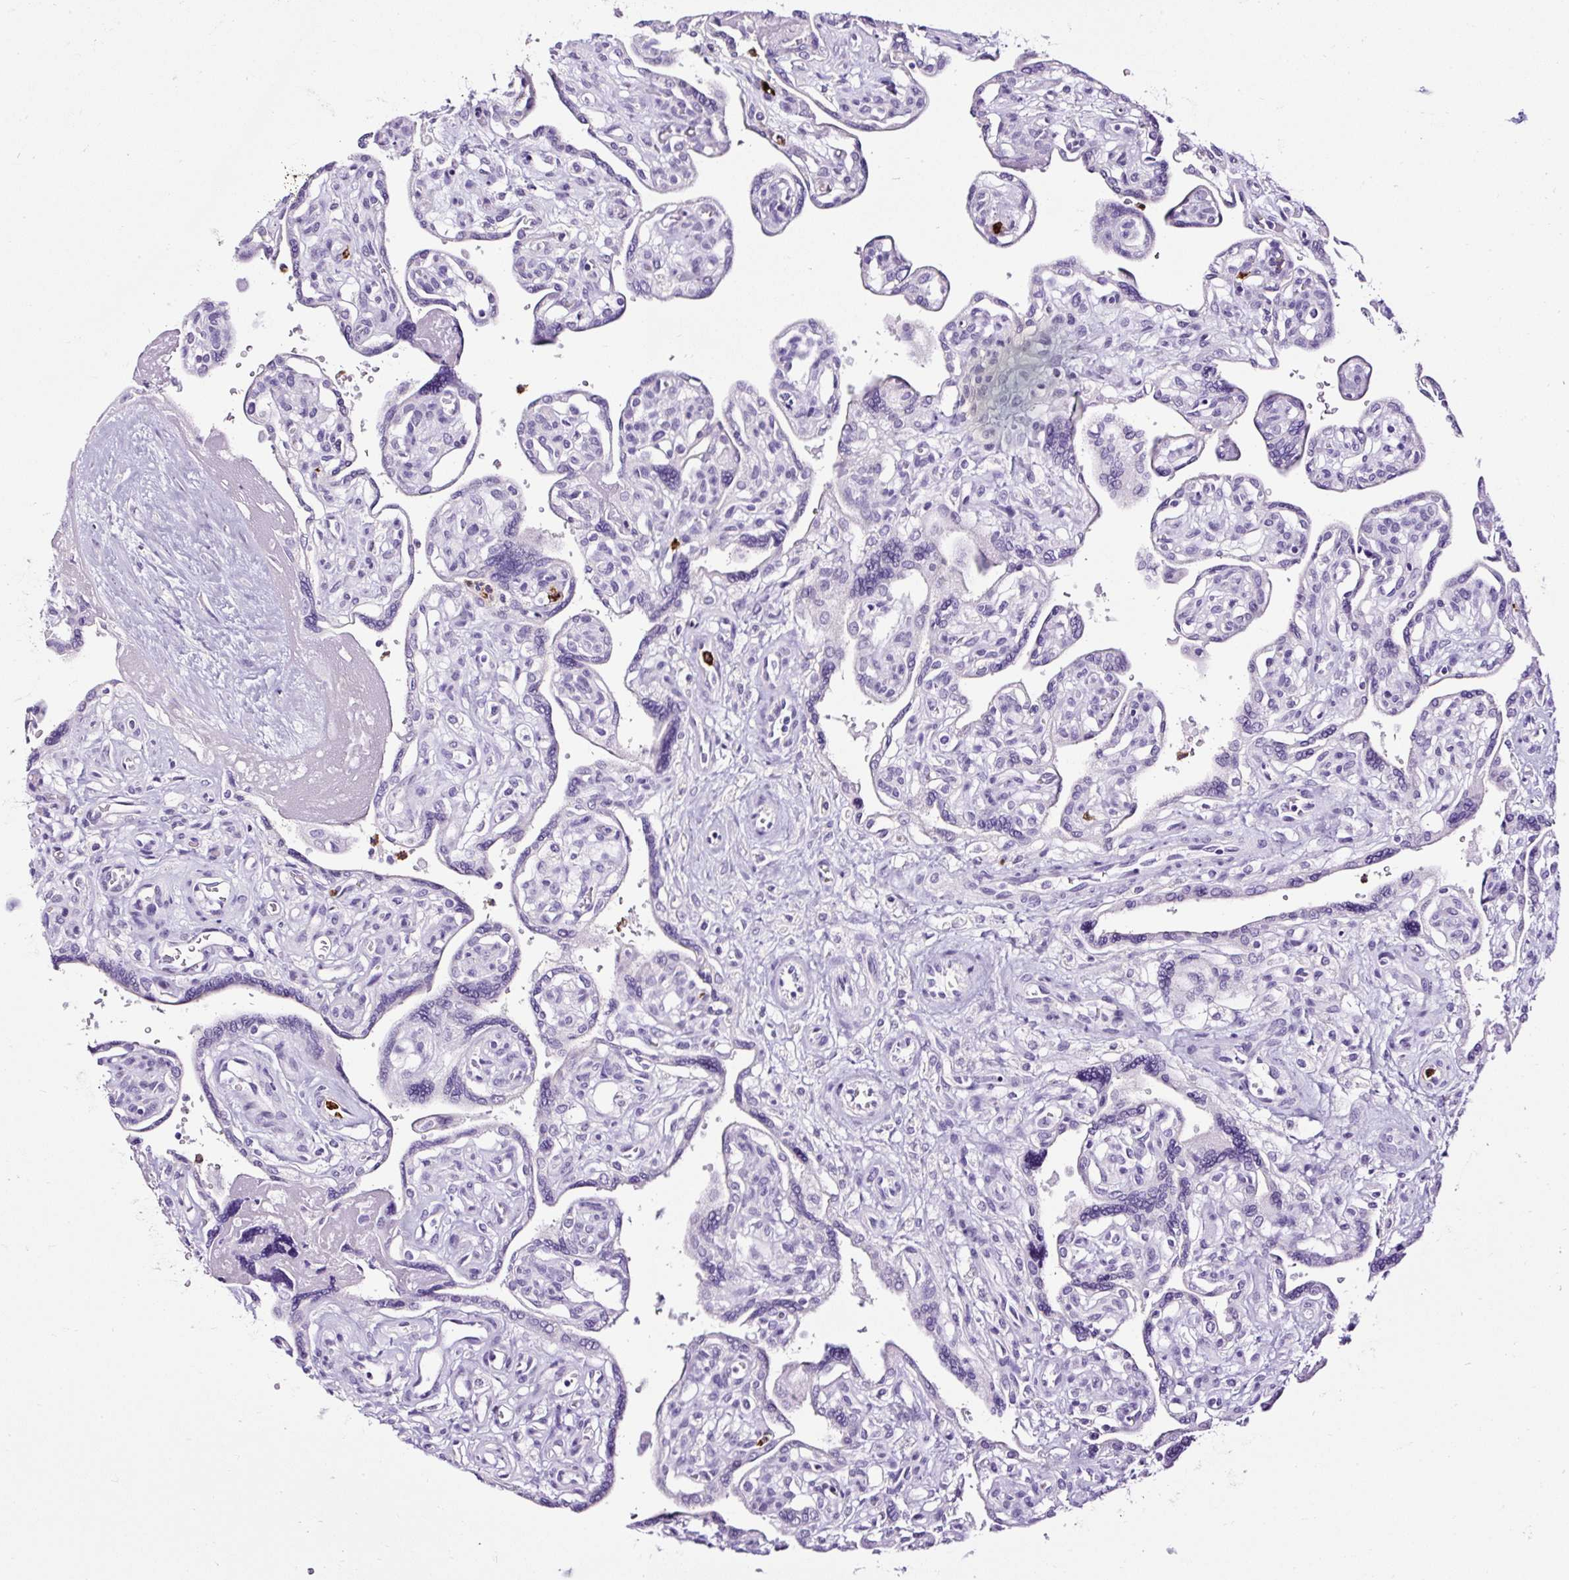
{"staining": {"intensity": "negative", "quantity": "none", "location": "none"}, "tissue": "placenta", "cell_type": "Decidual cells", "image_type": "normal", "snomed": [{"axis": "morphology", "description": "Normal tissue, NOS"}, {"axis": "topography", "description": "Placenta"}], "caption": "A high-resolution micrograph shows IHC staining of benign placenta, which reveals no significant positivity in decidual cells.", "gene": "SLC7A8", "patient": {"sex": "female", "age": 39}}